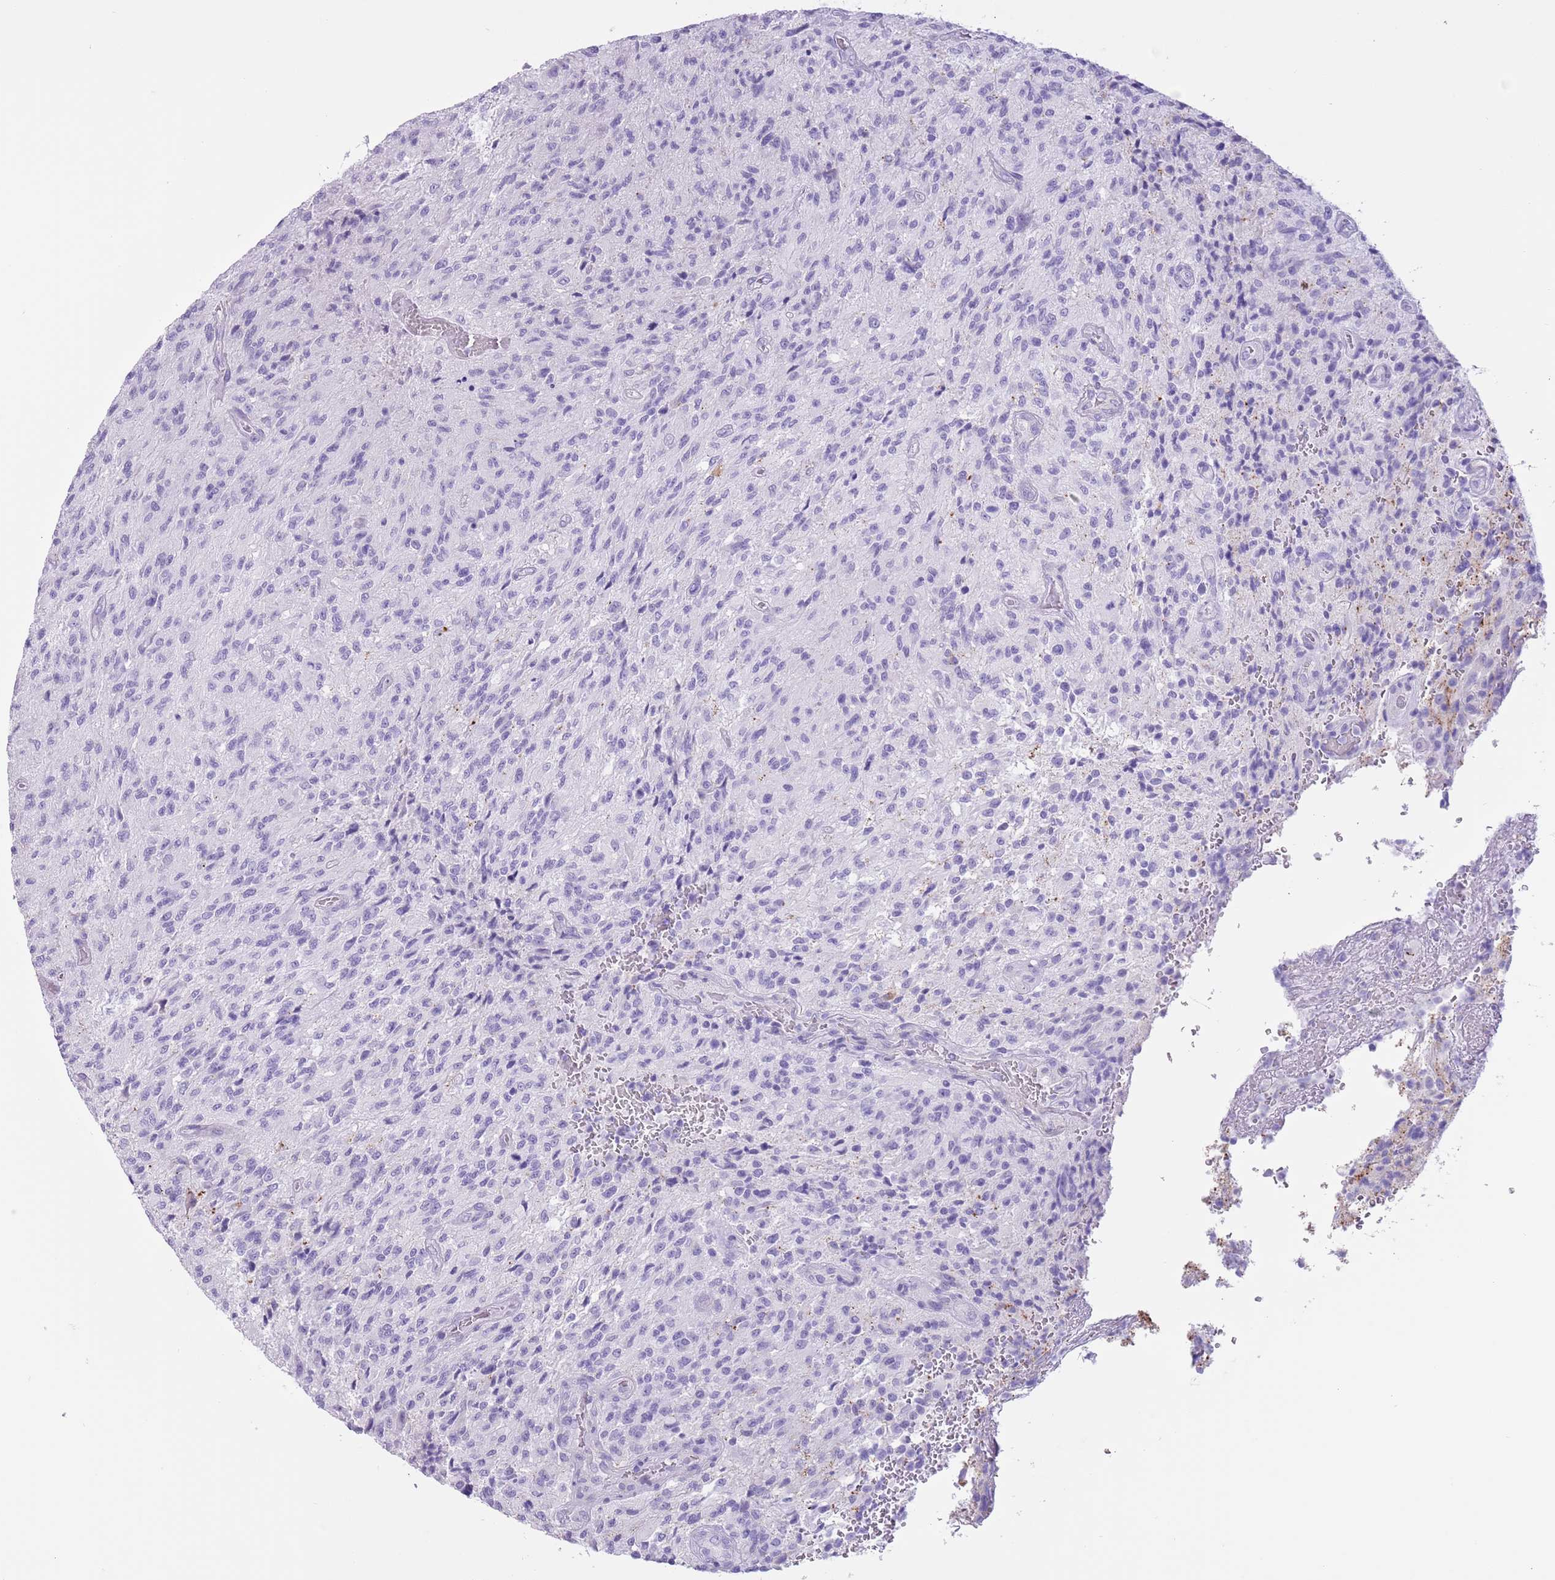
{"staining": {"intensity": "negative", "quantity": "none", "location": "none"}, "tissue": "glioma", "cell_type": "Tumor cells", "image_type": "cancer", "snomed": [{"axis": "morphology", "description": "Normal tissue, NOS"}, {"axis": "morphology", "description": "Glioma, malignant, High grade"}, {"axis": "topography", "description": "Cerebral cortex"}], "caption": "The image demonstrates no staining of tumor cells in high-grade glioma (malignant).", "gene": "SLC7A14", "patient": {"sex": "male", "age": 56}}